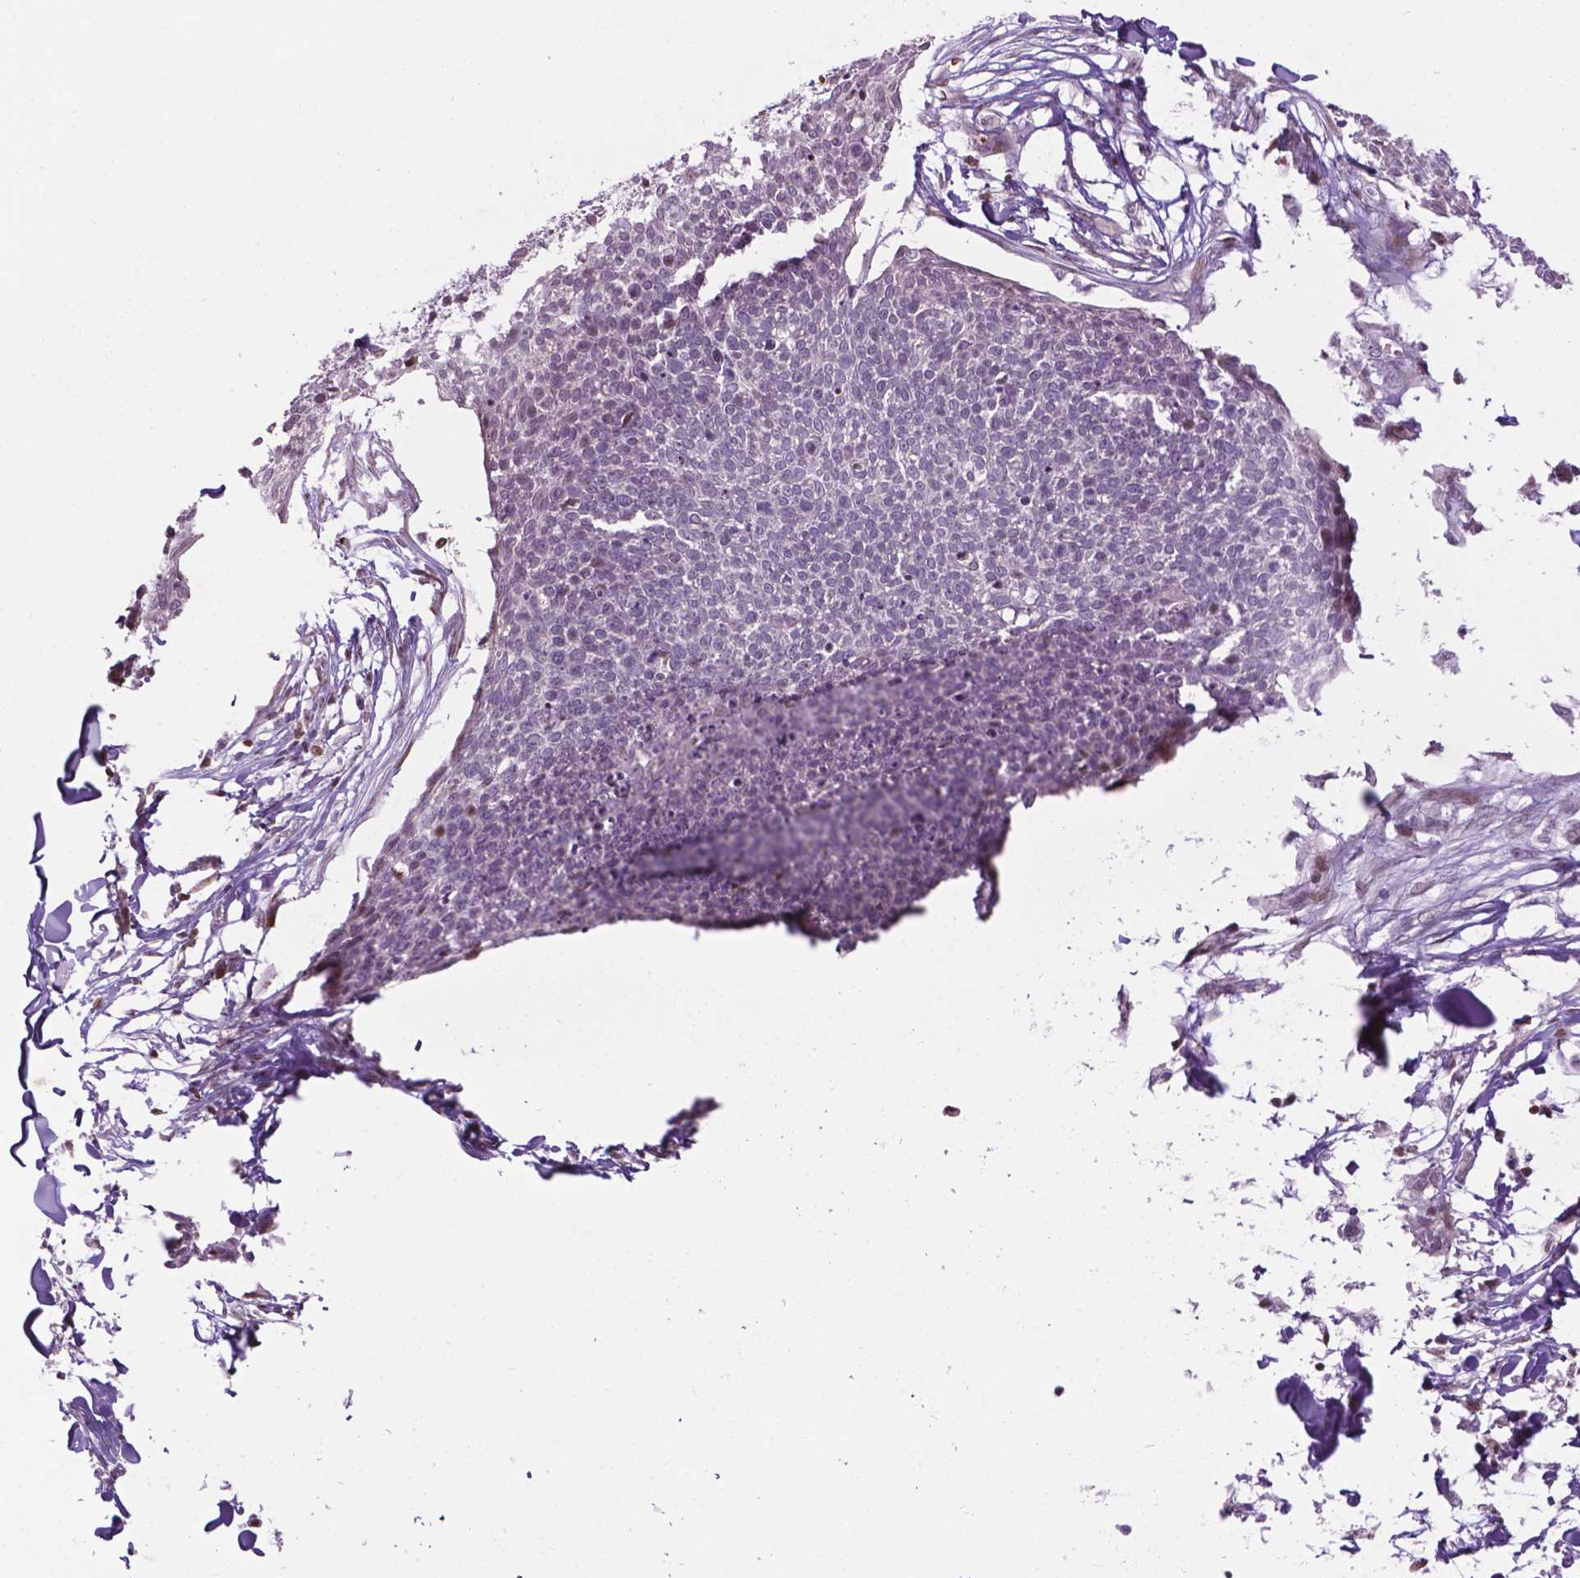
{"staining": {"intensity": "negative", "quantity": "none", "location": "none"}, "tissue": "skin cancer", "cell_type": "Tumor cells", "image_type": "cancer", "snomed": [{"axis": "morphology", "description": "Squamous cell carcinoma, NOS"}, {"axis": "topography", "description": "Skin"}, {"axis": "topography", "description": "Vulva"}], "caption": "Photomicrograph shows no protein expression in tumor cells of squamous cell carcinoma (skin) tissue.", "gene": "PTPN18", "patient": {"sex": "female", "age": 75}}